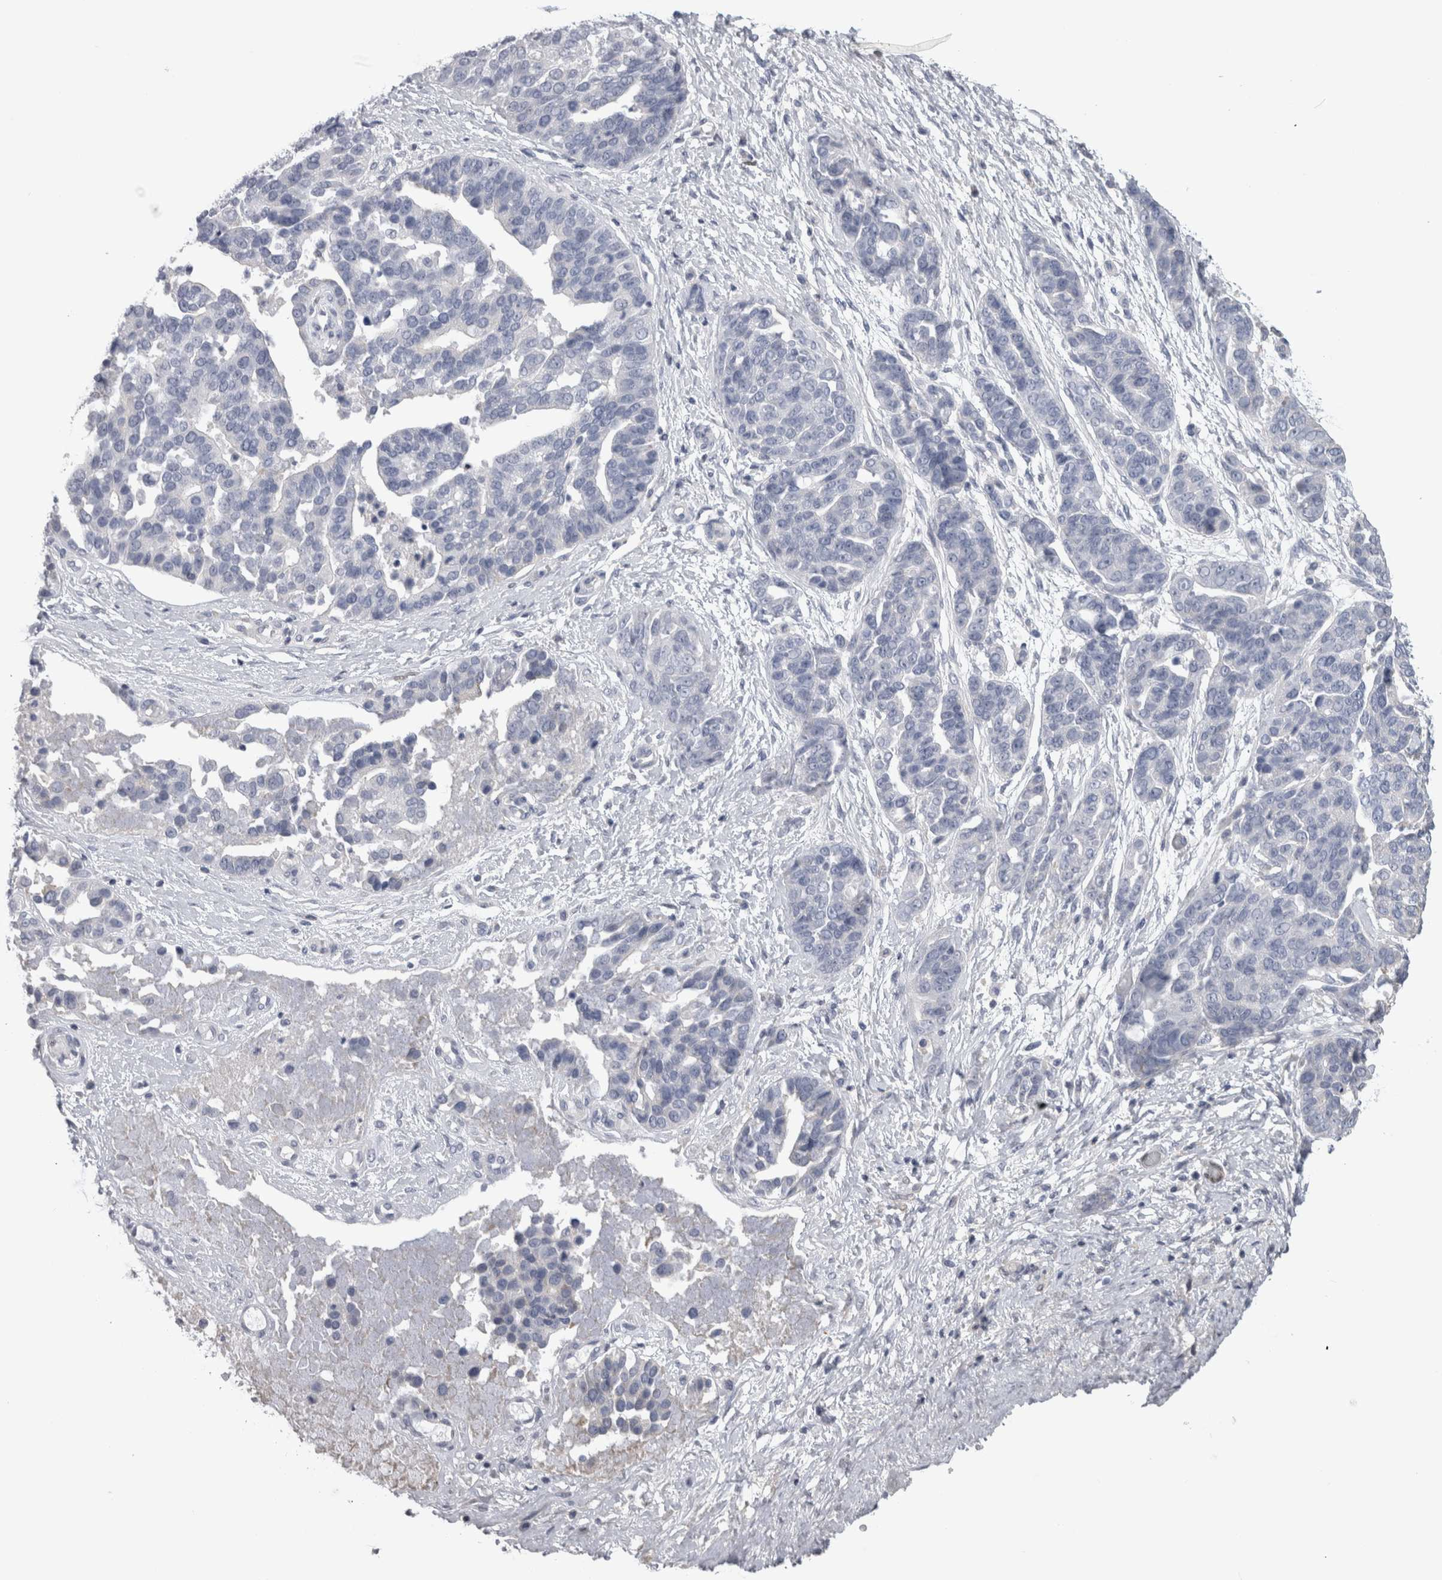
{"staining": {"intensity": "negative", "quantity": "none", "location": "none"}, "tissue": "ovarian cancer", "cell_type": "Tumor cells", "image_type": "cancer", "snomed": [{"axis": "morphology", "description": "Cystadenocarcinoma, serous, NOS"}, {"axis": "topography", "description": "Ovary"}], "caption": "This is an immunohistochemistry (IHC) image of human ovarian serous cystadenocarcinoma. There is no expression in tumor cells.", "gene": "IL33", "patient": {"sex": "female", "age": 44}}